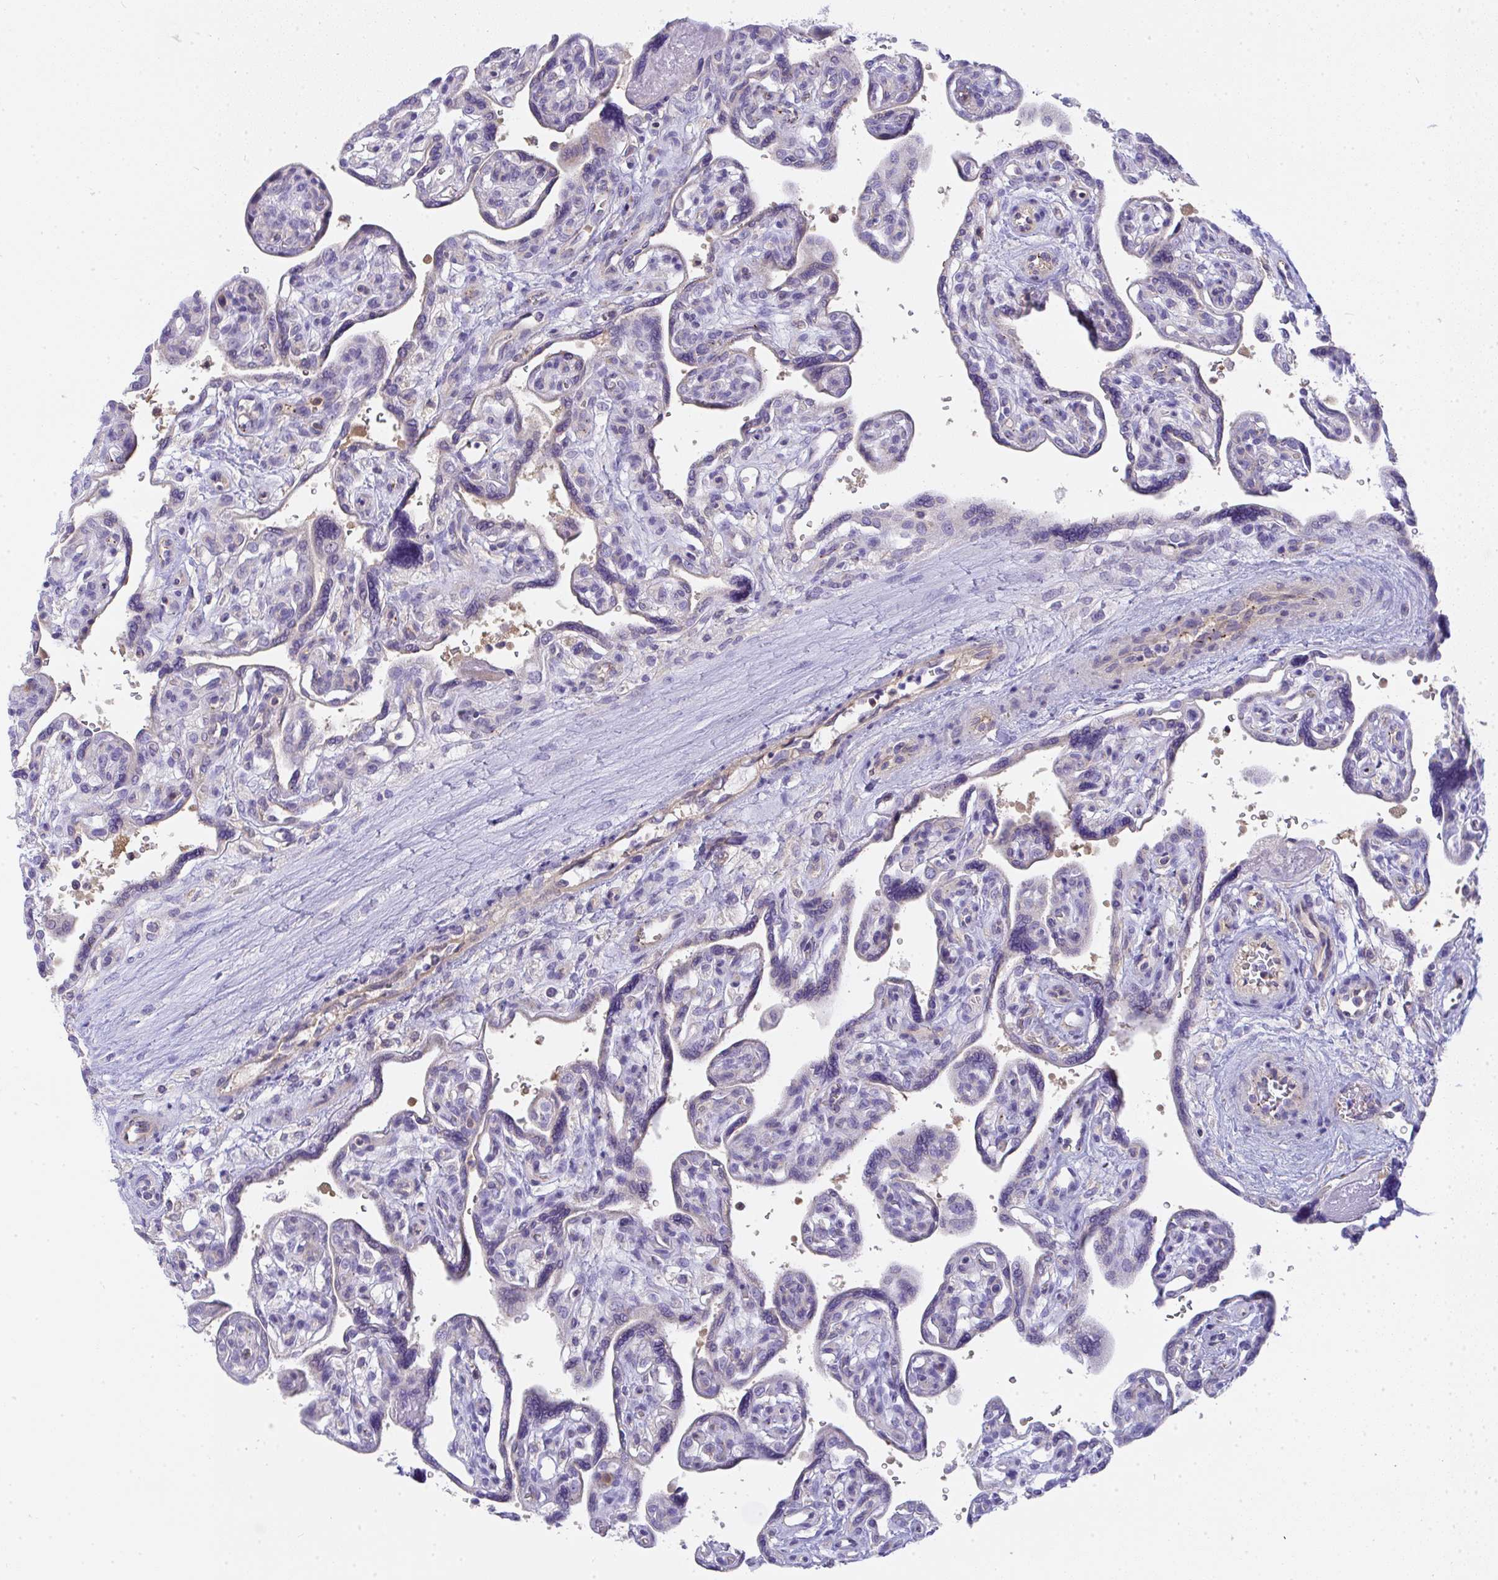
{"staining": {"intensity": "negative", "quantity": "none", "location": "none"}, "tissue": "placenta", "cell_type": "Decidual cells", "image_type": "normal", "snomed": [{"axis": "morphology", "description": "Normal tissue, NOS"}, {"axis": "topography", "description": "Placenta"}], "caption": "This histopathology image is of normal placenta stained with IHC to label a protein in brown with the nuclei are counter-stained blue. There is no positivity in decidual cells.", "gene": "TNFAIP8", "patient": {"sex": "female", "age": 39}}